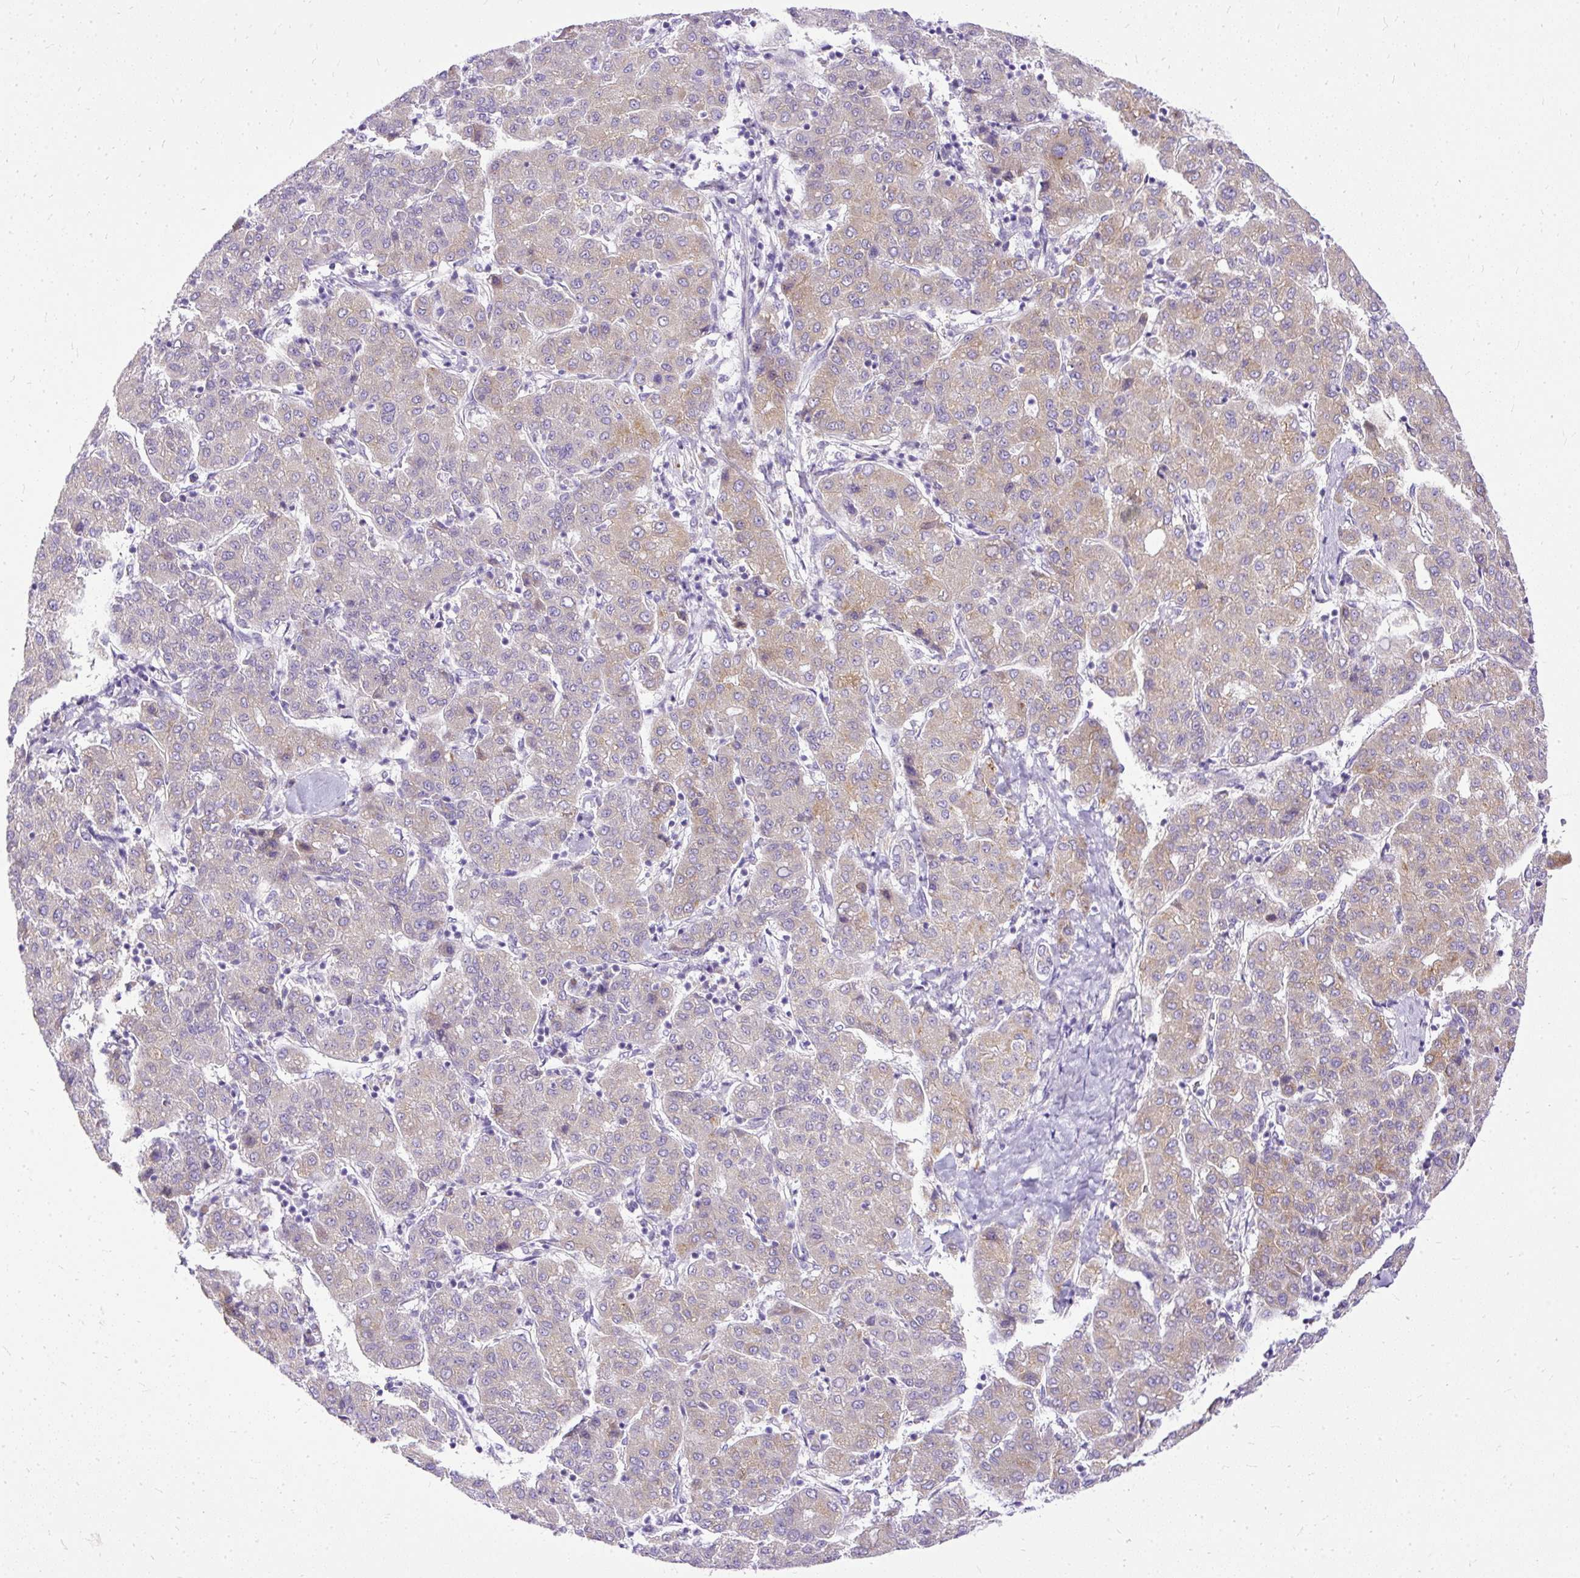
{"staining": {"intensity": "weak", "quantity": "25%-75%", "location": "cytoplasmic/membranous"}, "tissue": "liver cancer", "cell_type": "Tumor cells", "image_type": "cancer", "snomed": [{"axis": "morphology", "description": "Carcinoma, Hepatocellular, NOS"}, {"axis": "topography", "description": "Liver"}], "caption": "Tumor cells display low levels of weak cytoplasmic/membranous positivity in about 25%-75% of cells in human liver hepatocellular carcinoma.", "gene": "AMFR", "patient": {"sex": "male", "age": 65}}